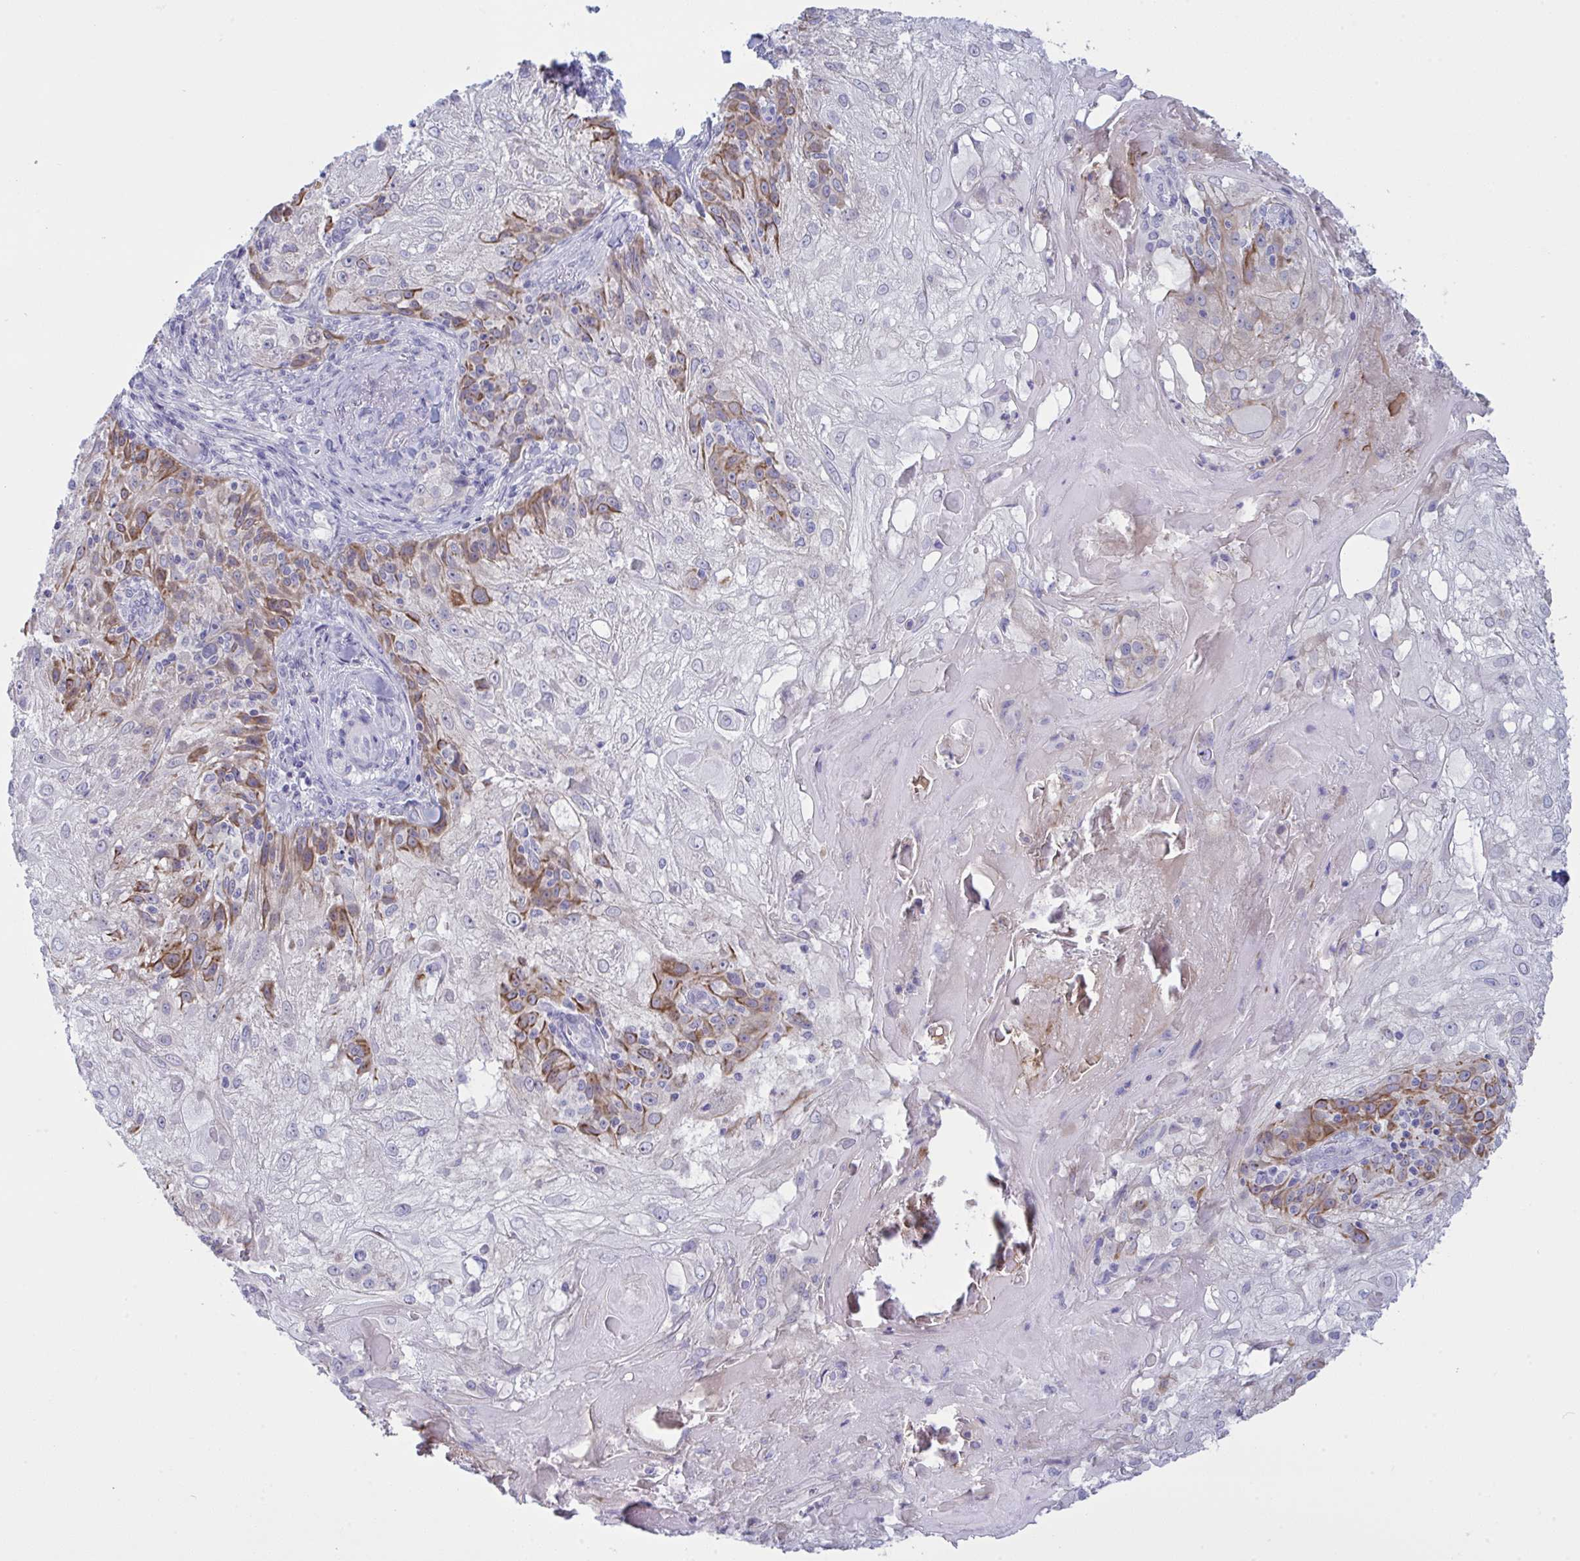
{"staining": {"intensity": "moderate", "quantity": "<25%", "location": "cytoplasmic/membranous"}, "tissue": "skin cancer", "cell_type": "Tumor cells", "image_type": "cancer", "snomed": [{"axis": "morphology", "description": "Normal tissue, NOS"}, {"axis": "morphology", "description": "Squamous cell carcinoma, NOS"}, {"axis": "topography", "description": "Skin"}], "caption": "Brown immunohistochemical staining in skin cancer (squamous cell carcinoma) reveals moderate cytoplasmic/membranous staining in approximately <25% of tumor cells.", "gene": "TENT5D", "patient": {"sex": "female", "age": 83}}